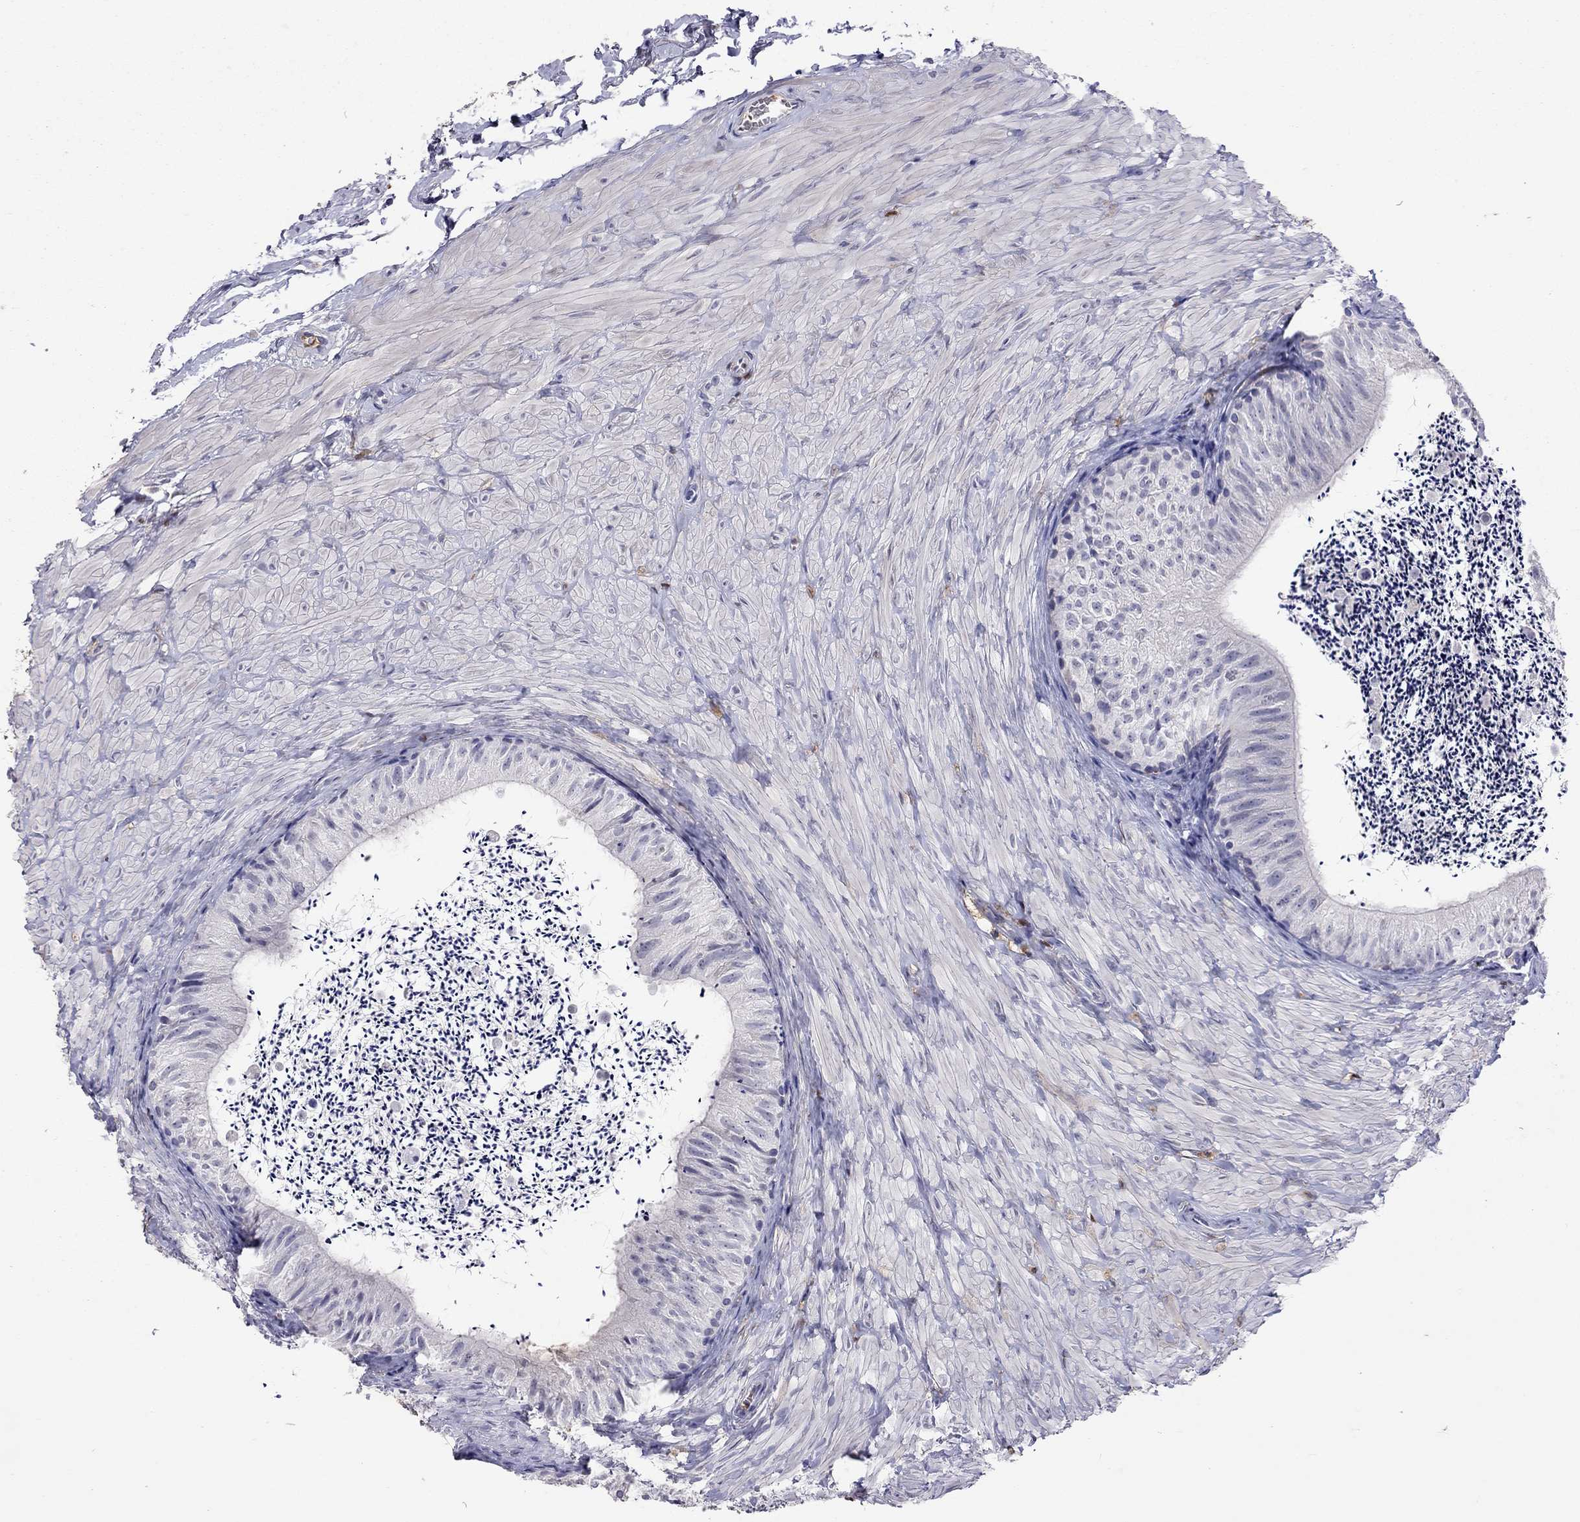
{"staining": {"intensity": "negative", "quantity": "none", "location": "none"}, "tissue": "epididymis", "cell_type": "Glandular cells", "image_type": "normal", "snomed": [{"axis": "morphology", "description": "Normal tissue, NOS"}, {"axis": "topography", "description": "Epididymis"}], "caption": "This is a photomicrograph of immunohistochemistry (IHC) staining of unremarkable epididymis, which shows no staining in glandular cells.", "gene": "SERPINA3", "patient": {"sex": "male", "age": 32}}